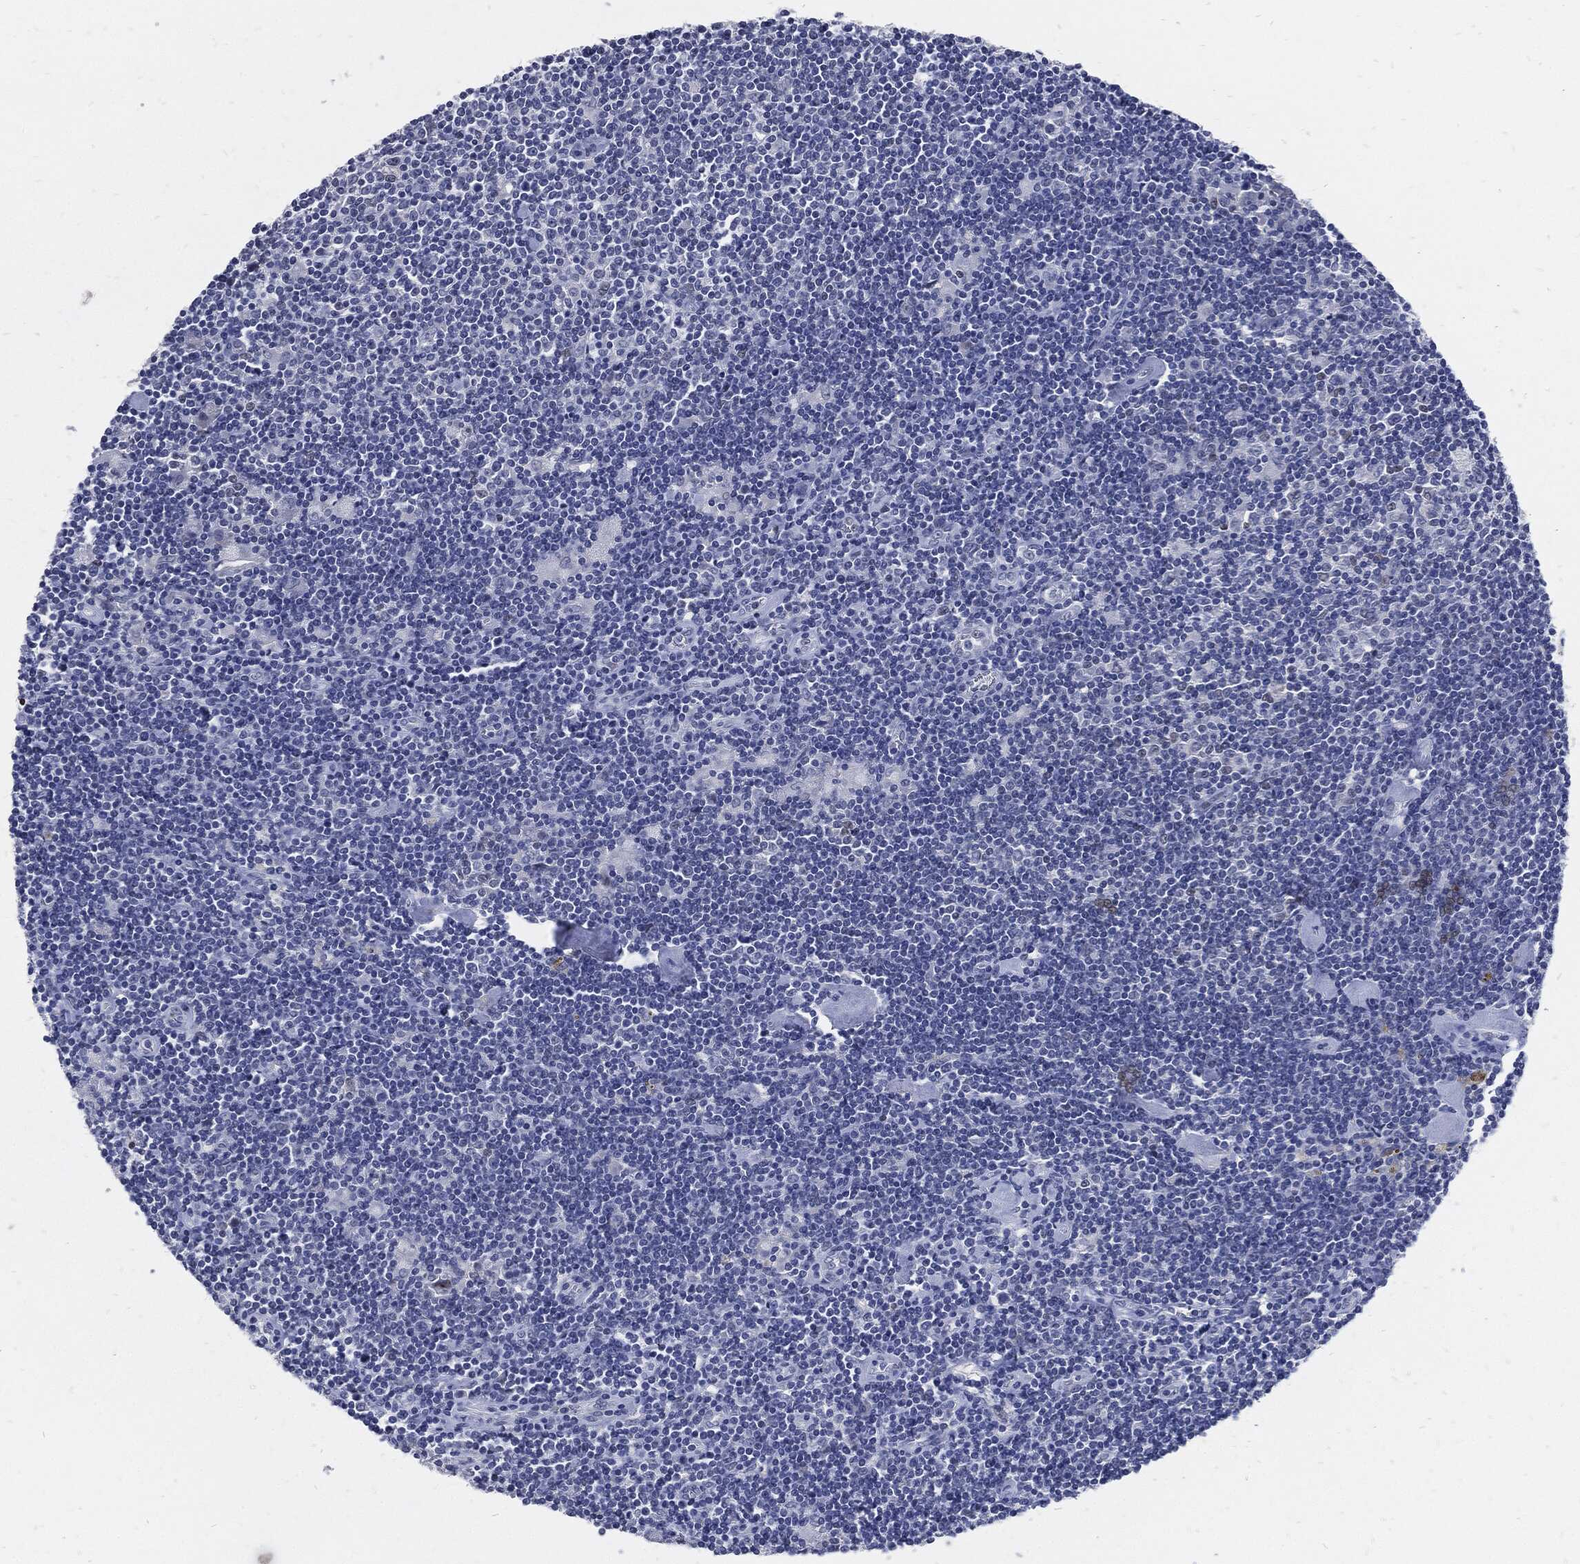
{"staining": {"intensity": "negative", "quantity": "none", "location": "none"}, "tissue": "lymphoma", "cell_type": "Tumor cells", "image_type": "cancer", "snomed": [{"axis": "morphology", "description": "Hodgkin's disease, NOS"}, {"axis": "topography", "description": "Lymph node"}], "caption": "High magnification brightfield microscopy of Hodgkin's disease stained with DAB (brown) and counterstained with hematoxylin (blue): tumor cells show no significant staining. (DAB (3,3'-diaminobenzidine) immunohistochemistry, high magnification).", "gene": "JUN", "patient": {"sex": "male", "age": 40}}